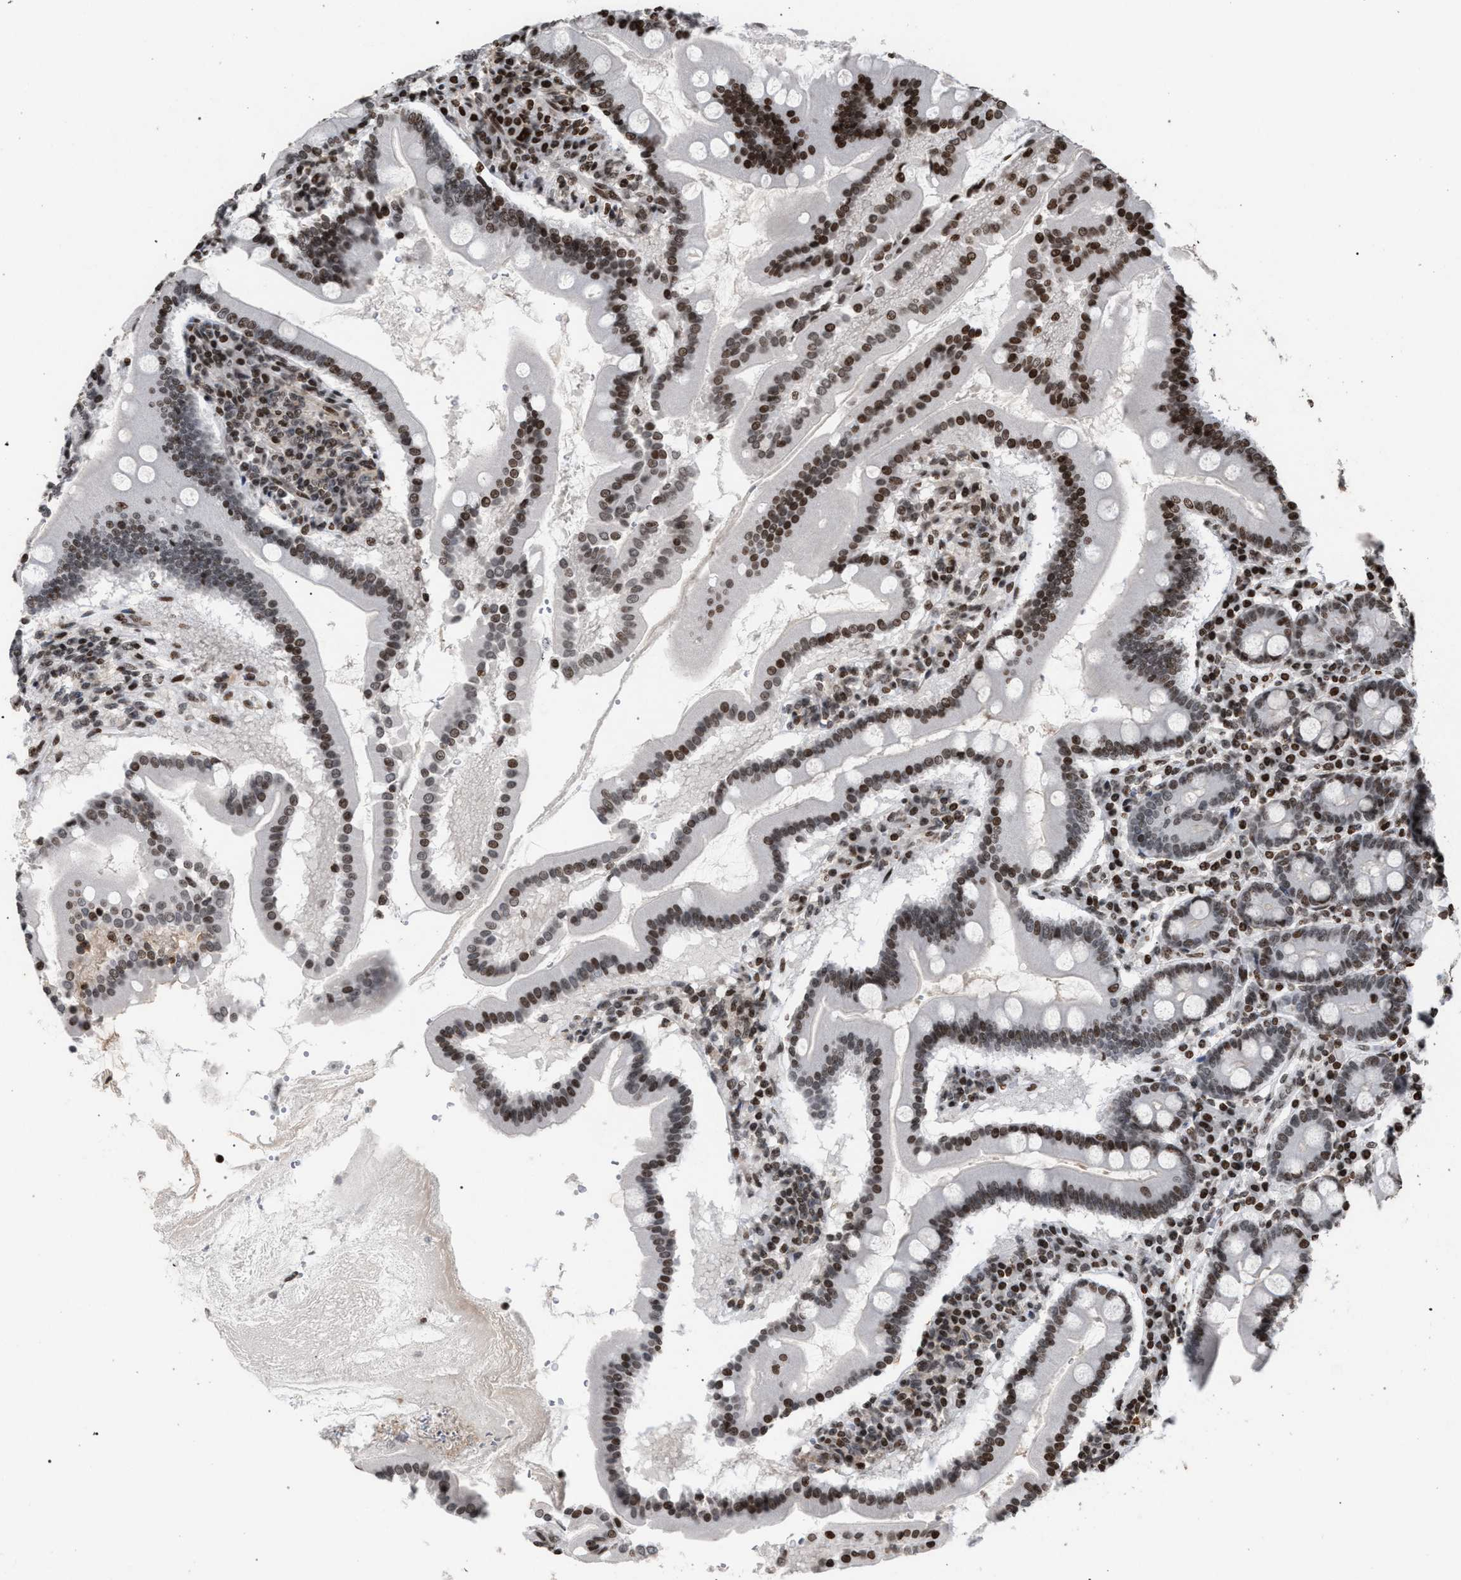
{"staining": {"intensity": "moderate", "quantity": "25%-75%", "location": "nuclear"}, "tissue": "duodenum", "cell_type": "Glandular cells", "image_type": "normal", "snomed": [{"axis": "morphology", "description": "Normal tissue, NOS"}, {"axis": "topography", "description": "Duodenum"}], "caption": "Protein expression analysis of unremarkable human duodenum reveals moderate nuclear positivity in about 25%-75% of glandular cells. (IHC, brightfield microscopy, high magnification).", "gene": "FOXD3", "patient": {"sex": "male", "age": 50}}